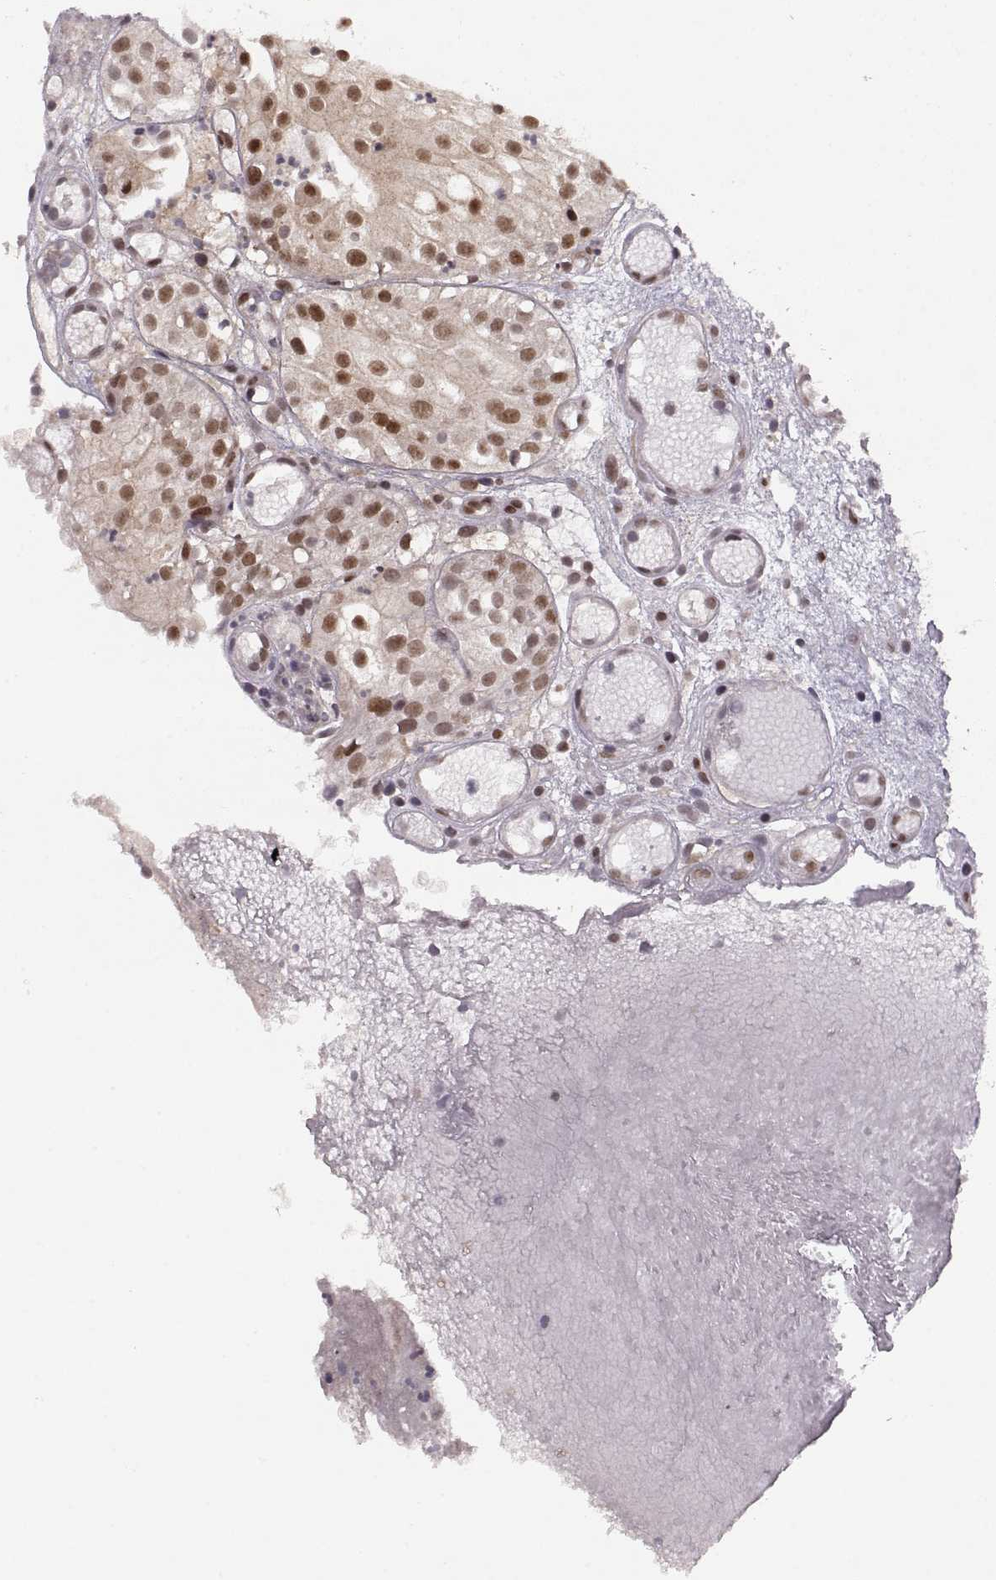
{"staining": {"intensity": "strong", "quantity": "25%-75%", "location": "nuclear"}, "tissue": "prostate cancer", "cell_type": "Tumor cells", "image_type": "cancer", "snomed": [{"axis": "morphology", "description": "Adenocarcinoma, High grade"}, {"axis": "topography", "description": "Prostate"}], "caption": "IHC micrograph of prostate cancer stained for a protein (brown), which shows high levels of strong nuclear expression in approximately 25%-75% of tumor cells.", "gene": "CSNK2A1", "patient": {"sex": "male", "age": 79}}